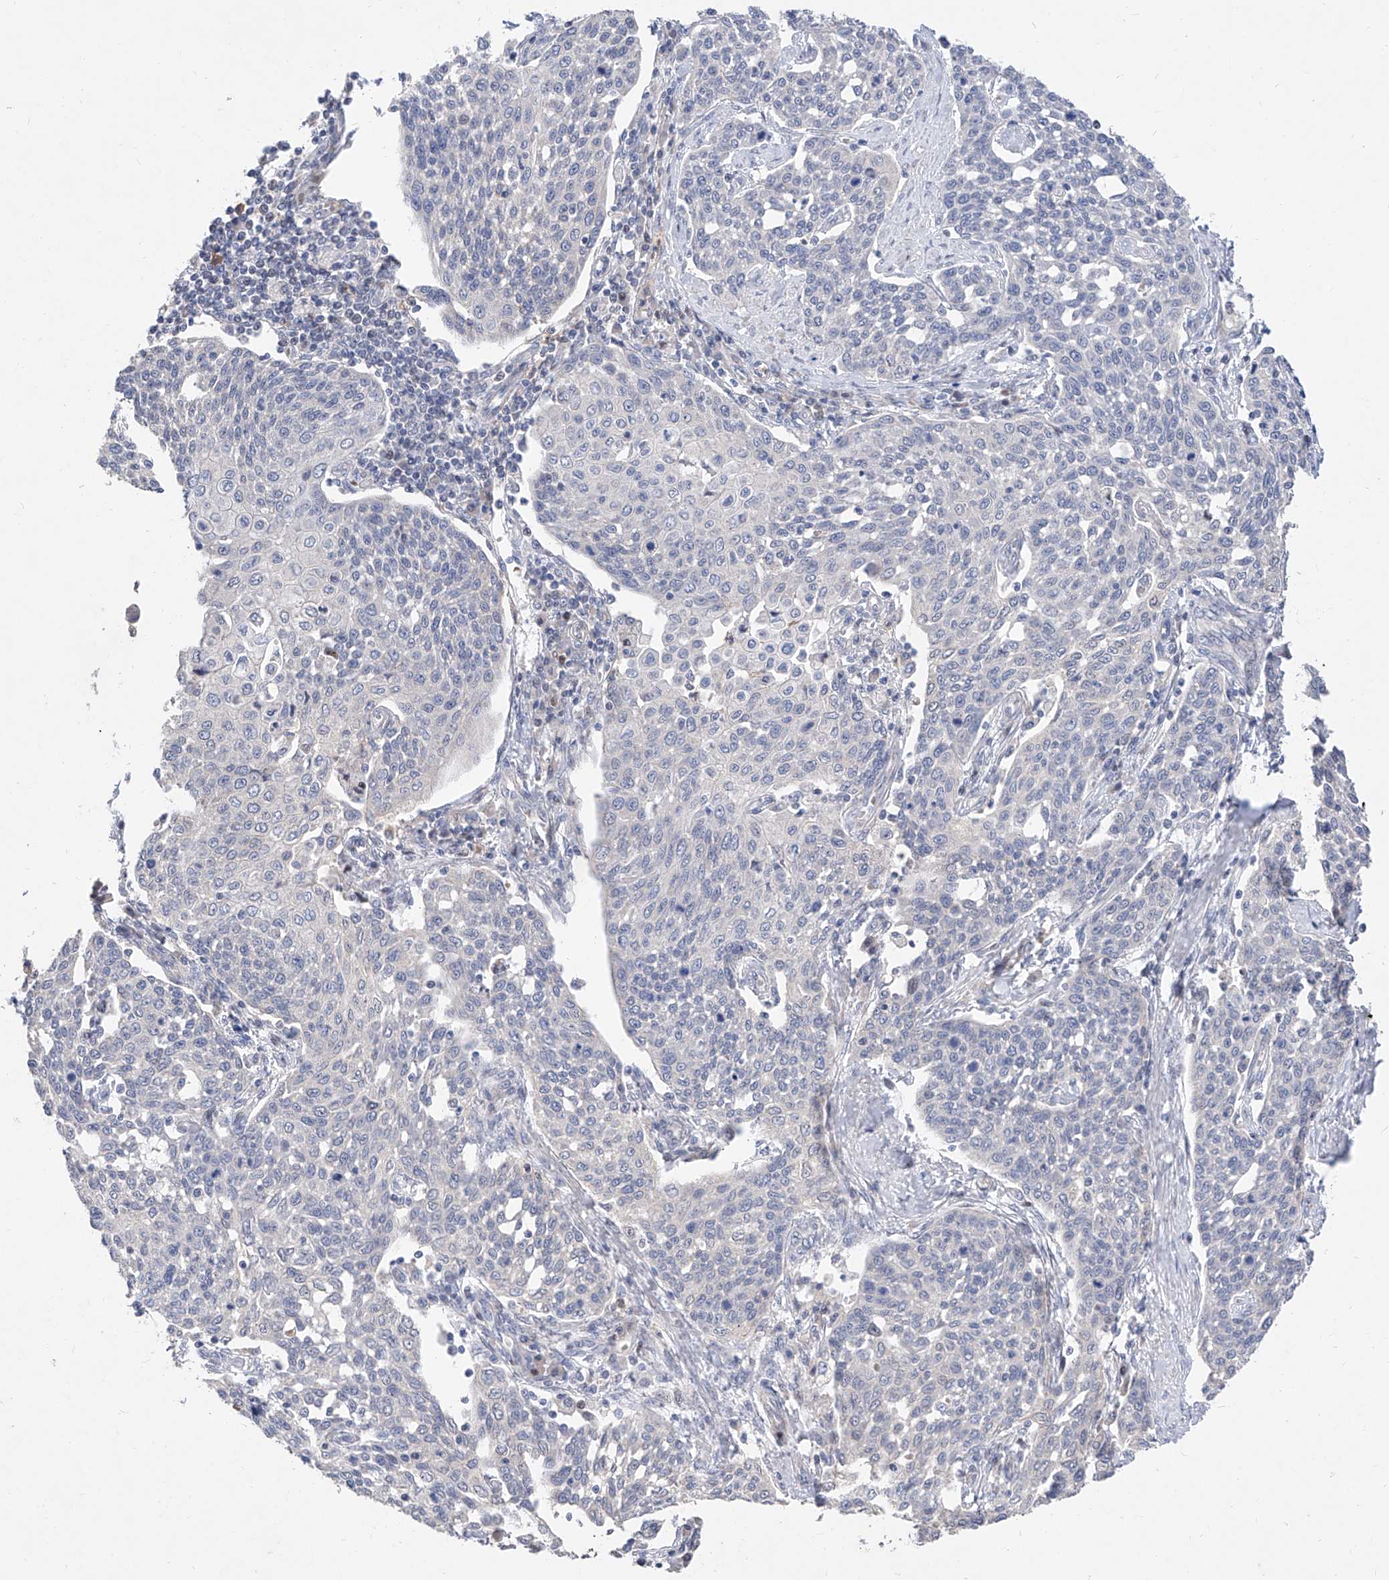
{"staining": {"intensity": "negative", "quantity": "none", "location": "none"}, "tissue": "cervical cancer", "cell_type": "Tumor cells", "image_type": "cancer", "snomed": [{"axis": "morphology", "description": "Squamous cell carcinoma, NOS"}, {"axis": "topography", "description": "Cervix"}], "caption": "A high-resolution micrograph shows immunohistochemistry (IHC) staining of cervical cancer (squamous cell carcinoma), which exhibits no significant positivity in tumor cells.", "gene": "FUCA2", "patient": {"sex": "female", "age": 34}}